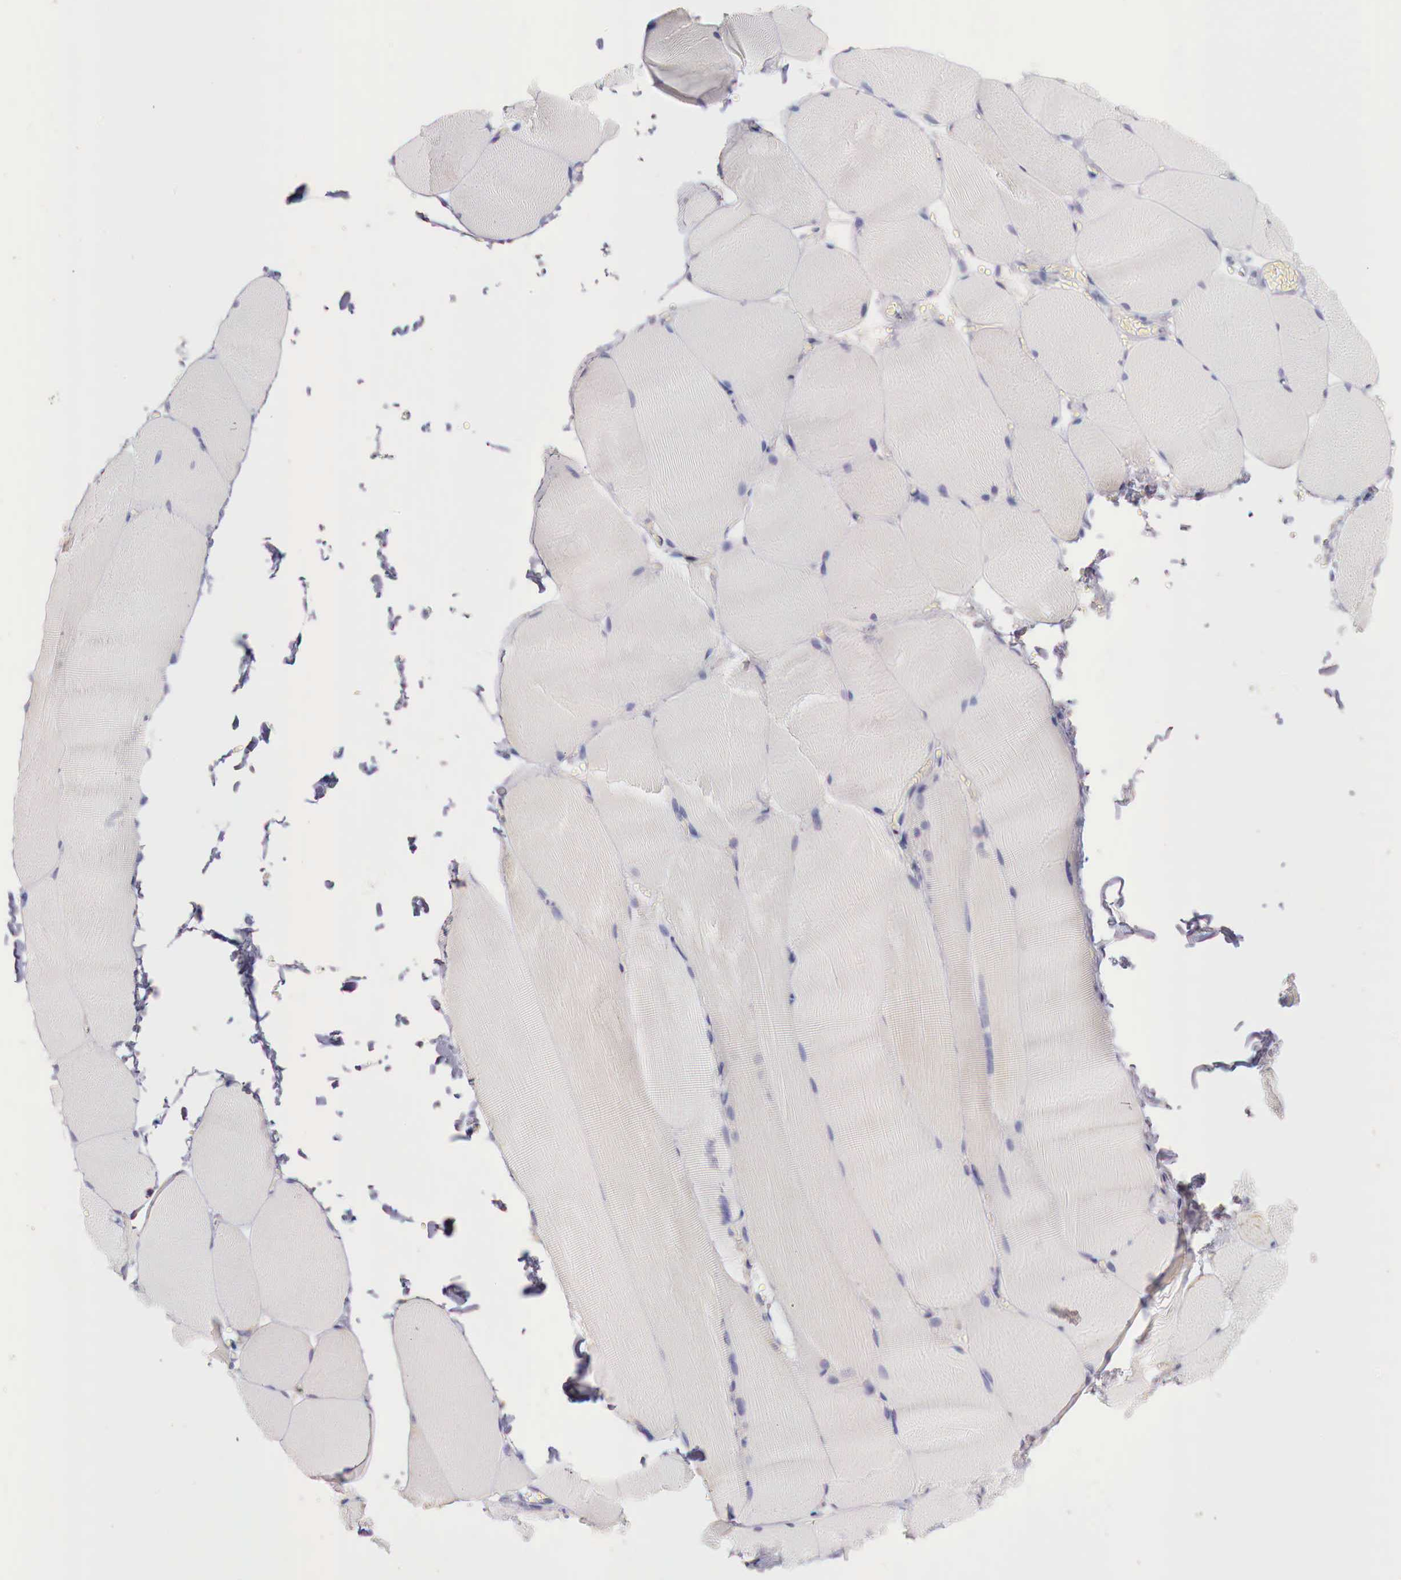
{"staining": {"intensity": "weak", "quantity": "<25%", "location": "cytoplasmic/membranous"}, "tissue": "skeletal muscle", "cell_type": "Myocytes", "image_type": "normal", "snomed": [{"axis": "morphology", "description": "Normal tissue, NOS"}, {"axis": "topography", "description": "Skeletal muscle"}], "caption": "The histopathology image reveals no significant positivity in myocytes of skeletal muscle. (DAB immunohistochemistry (IHC), high magnification).", "gene": "IDH3G", "patient": {"sex": "male", "age": 71}}